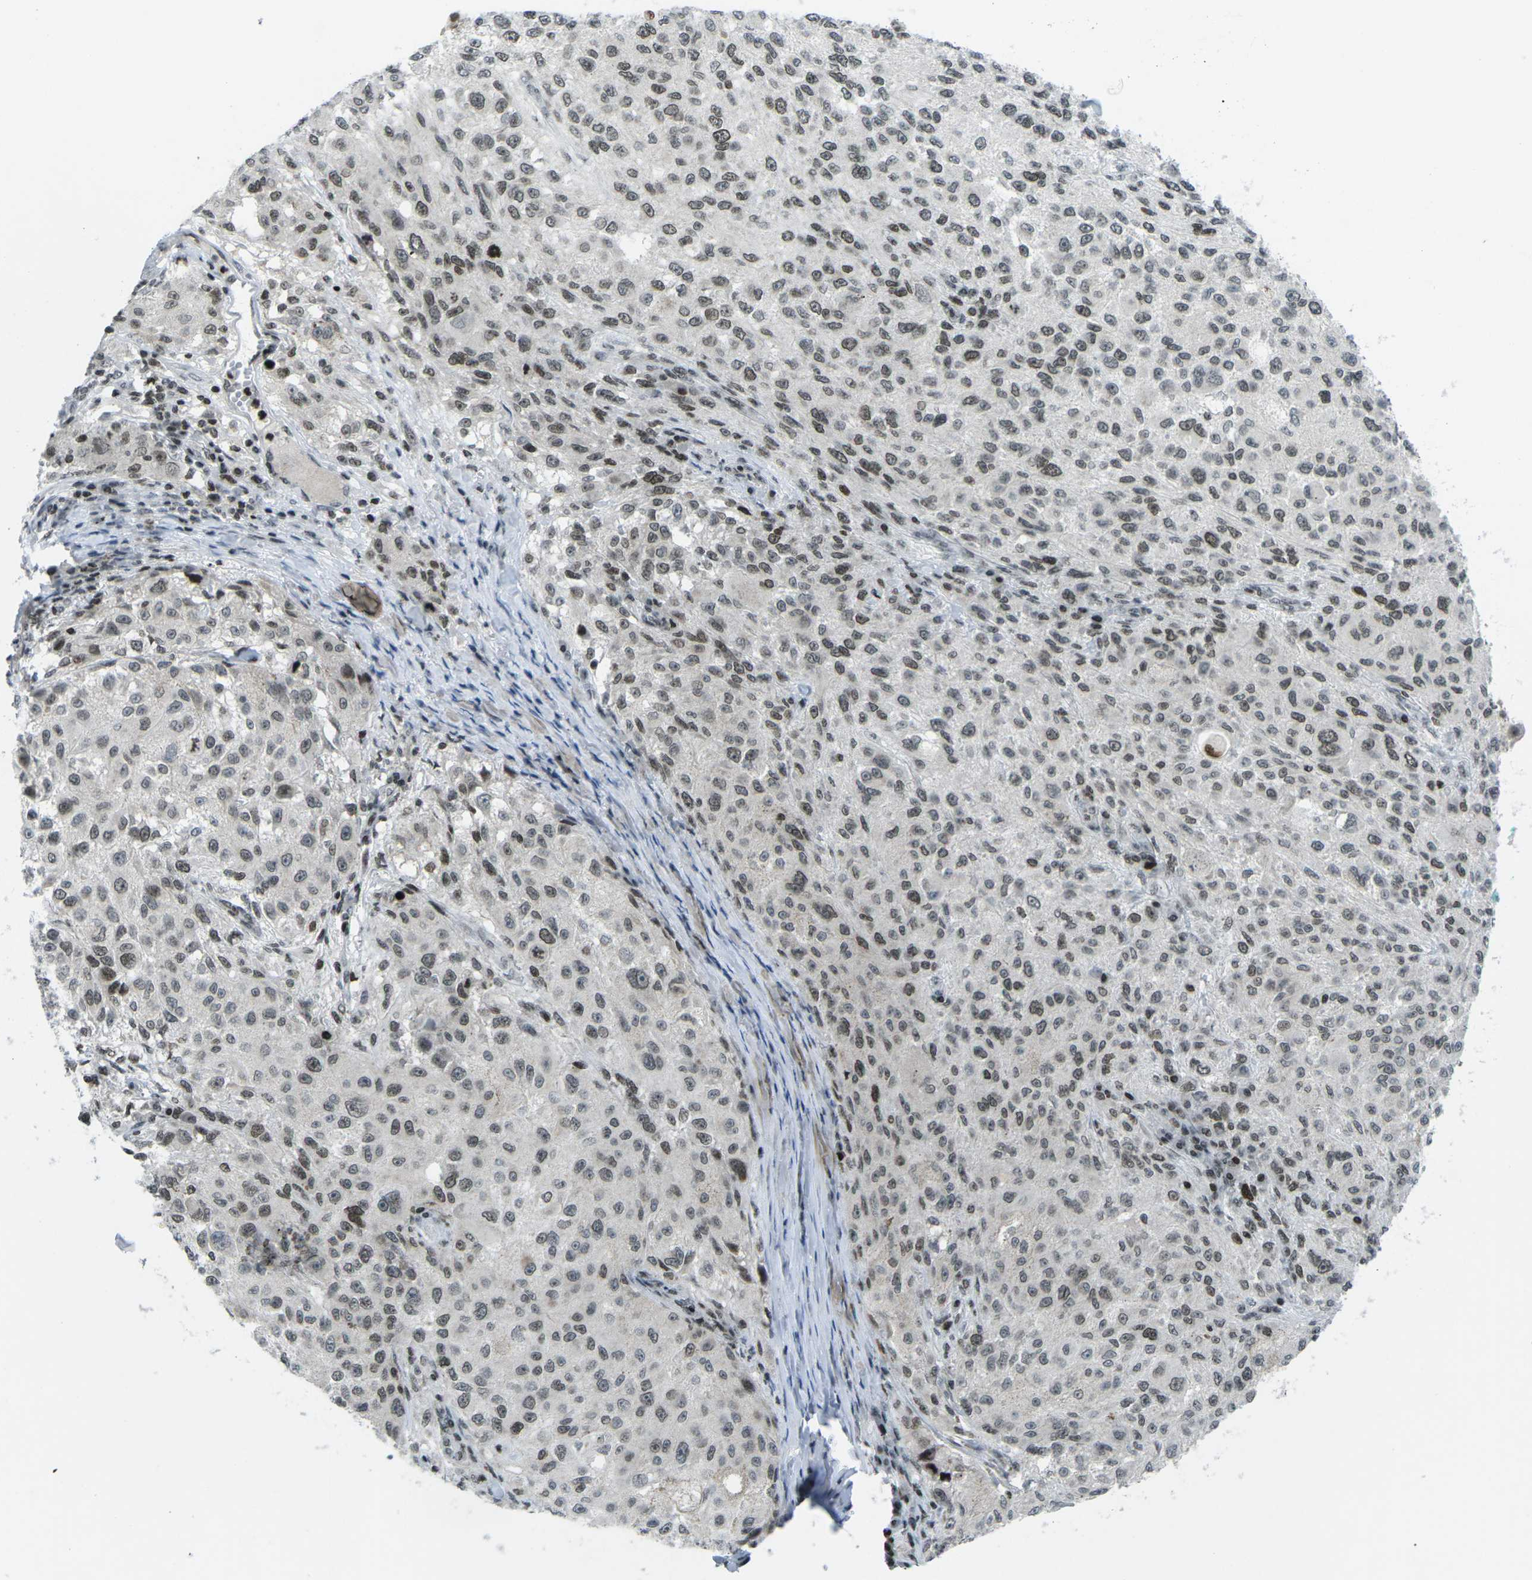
{"staining": {"intensity": "weak", "quantity": ">75%", "location": "nuclear"}, "tissue": "melanoma", "cell_type": "Tumor cells", "image_type": "cancer", "snomed": [{"axis": "morphology", "description": "Necrosis, NOS"}, {"axis": "morphology", "description": "Malignant melanoma, NOS"}, {"axis": "topography", "description": "Skin"}], "caption": "The immunohistochemical stain highlights weak nuclear positivity in tumor cells of malignant melanoma tissue.", "gene": "EME1", "patient": {"sex": "female", "age": 87}}